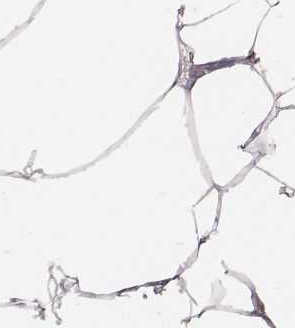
{"staining": {"intensity": "negative", "quantity": "none", "location": "none"}, "tissue": "breast", "cell_type": "Adipocytes", "image_type": "normal", "snomed": [{"axis": "morphology", "description": "Normal tissue, NOS"}, {"axis": "topography", "description": "Breast"}], "caption": "This photomicrograph is of benign breast stained with IHC to label a protein in brown with the nuclei are counter-stained blue. There is no staining in adipocytes. (IHC, brightfield microscopy, high magnification).", "gene": "NIFK", "patient": {"sex": "female", "age": 32}}